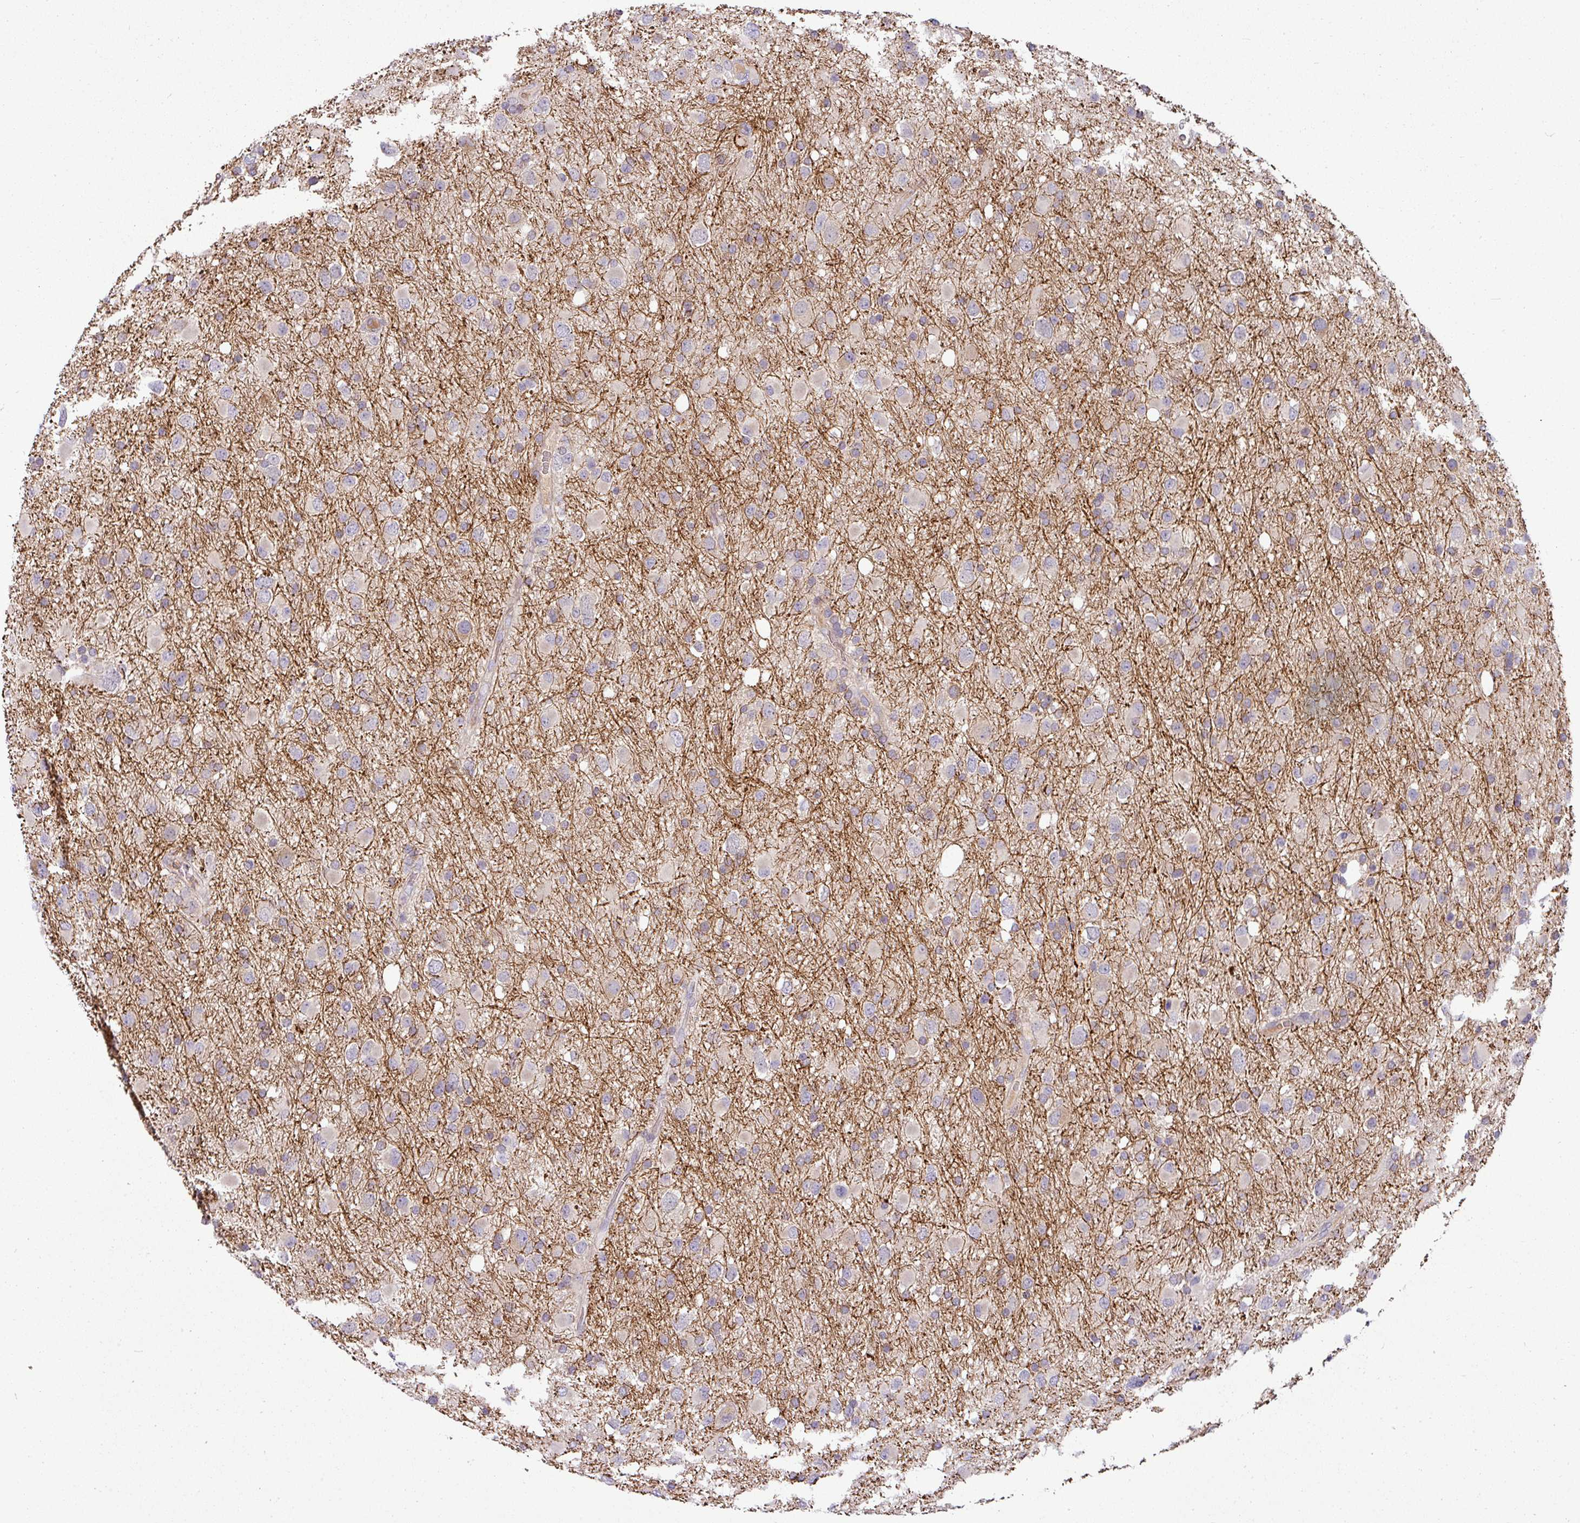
{"staining": {"intensity": "negative", "quantity": "none", "location": "none"}, "tissue": "glioma", "cell_type": "Tumor cells", "image_type": "cancer", "snomed": [{"axis": "morphology", "description": "Glioma, malignant, Low grade"}, {"axis": "topography", "description": "Brain"}], "caption": "The immunohistochemistry photomicrograph has no significant expression in tumor cells of glioma tissue. The staining was performed using DAB to visualize the protein expression in brown, while the nuclei were stained in blue with hematoxylin (Magnification: 20x).", "gene": "APOM", "patient": {"sex": "female", "age": 32}}